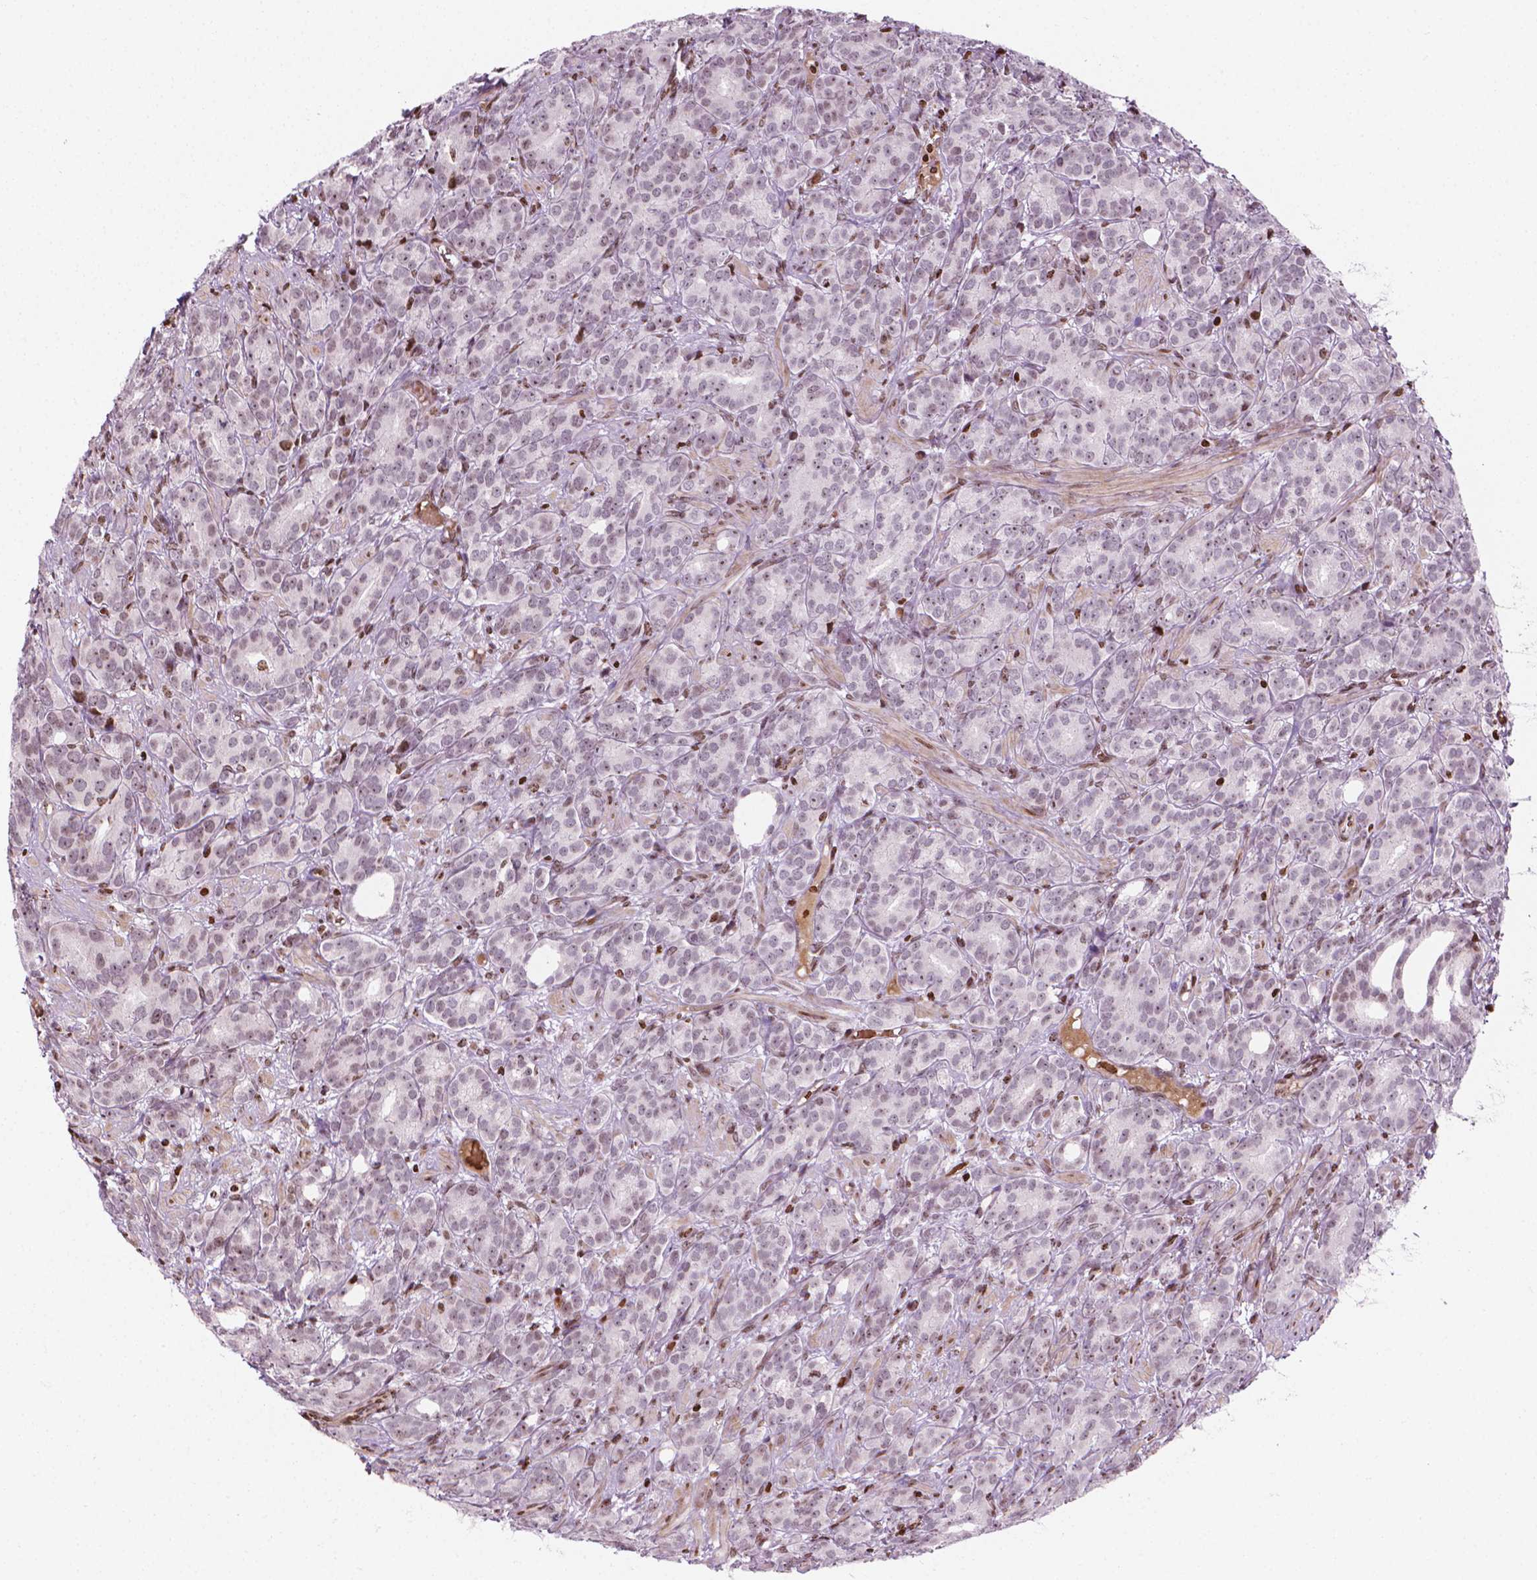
{"staining": {"intensity": "weak", "quantity": "25%-75%", "location": "nuclear"}, "tissue": "prostate cancer", "cell_type": "Tumor cells", "image_type": "cancer", "snomed": [{"axis": "morphology", "description": "Adenocarcinoma, High grade"}, {"axis": "topography", "description": "Prostate"}], "caption": "Immunohistochemistry histopathology image of neoplastic tissue: human adenocarcinoma (high-grade) (prostate) stained using immunohistochemistry reveals low levels of weak protein expression localized specifically in the nuclear of tumor cells, appearing as a nuclear brown color.", "gene": "PIP4K2A", "patient": {"sex": "male", "age": 90}}